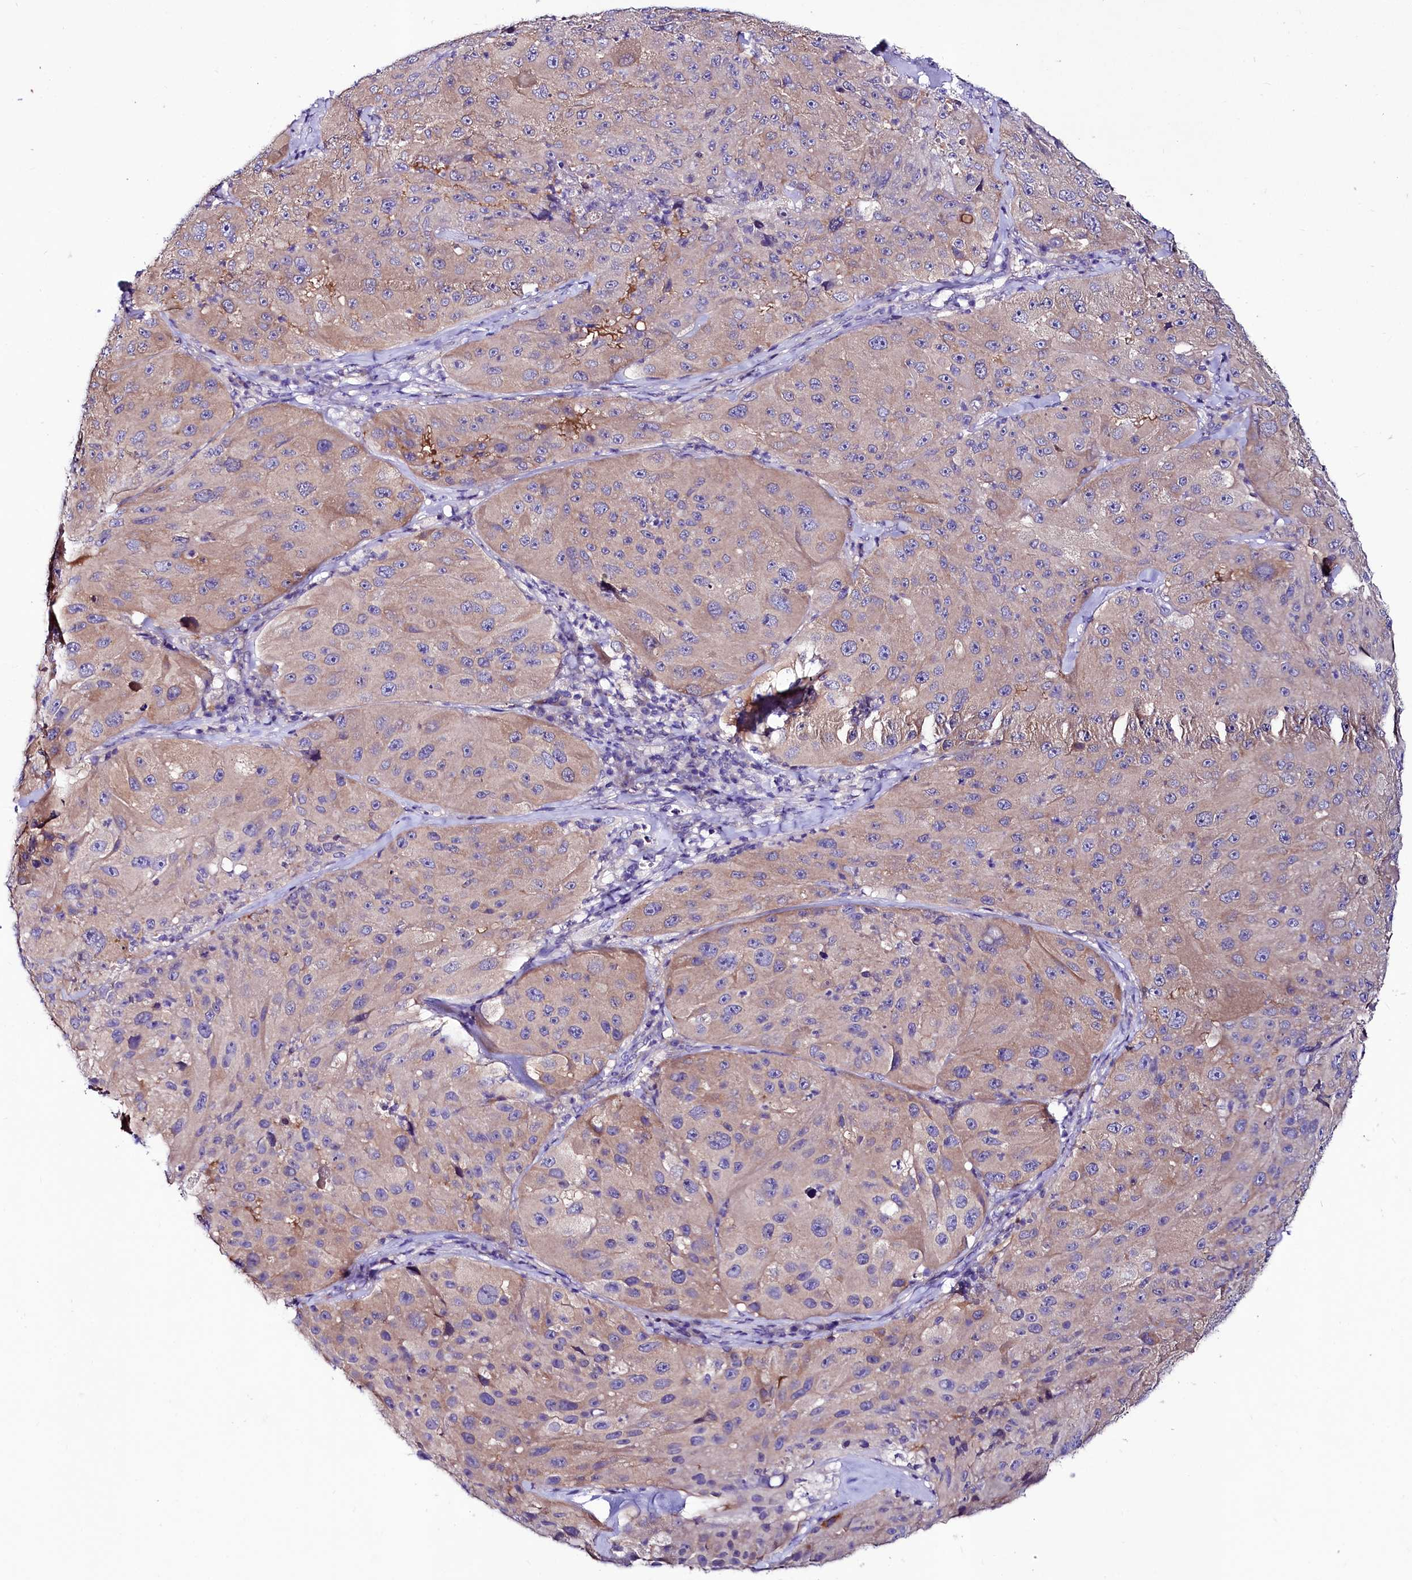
{"staining": {"intensity": "weak", "quantity": "25%-75%", "location": "cytoplasmic/membranous"}, "tissue": "melanoma", "cell_type": "Tumor cells", "image_type": "cancer", "snomed": [{"axis": "morphology", "description": "Malignant melanoma, Metastatic site"}, {"axis": "topography", "description": "Lymph node"}], "caption": "Protein expression by immunohistochemistry (IHC) exhibits weak cytoplasmic/membranous staining in approximately 25%-75% of tumor cells in malignant melanoma (metastatic site).", "gene": "ABHD5", "patient": {"sex": "male", "age": 62}}